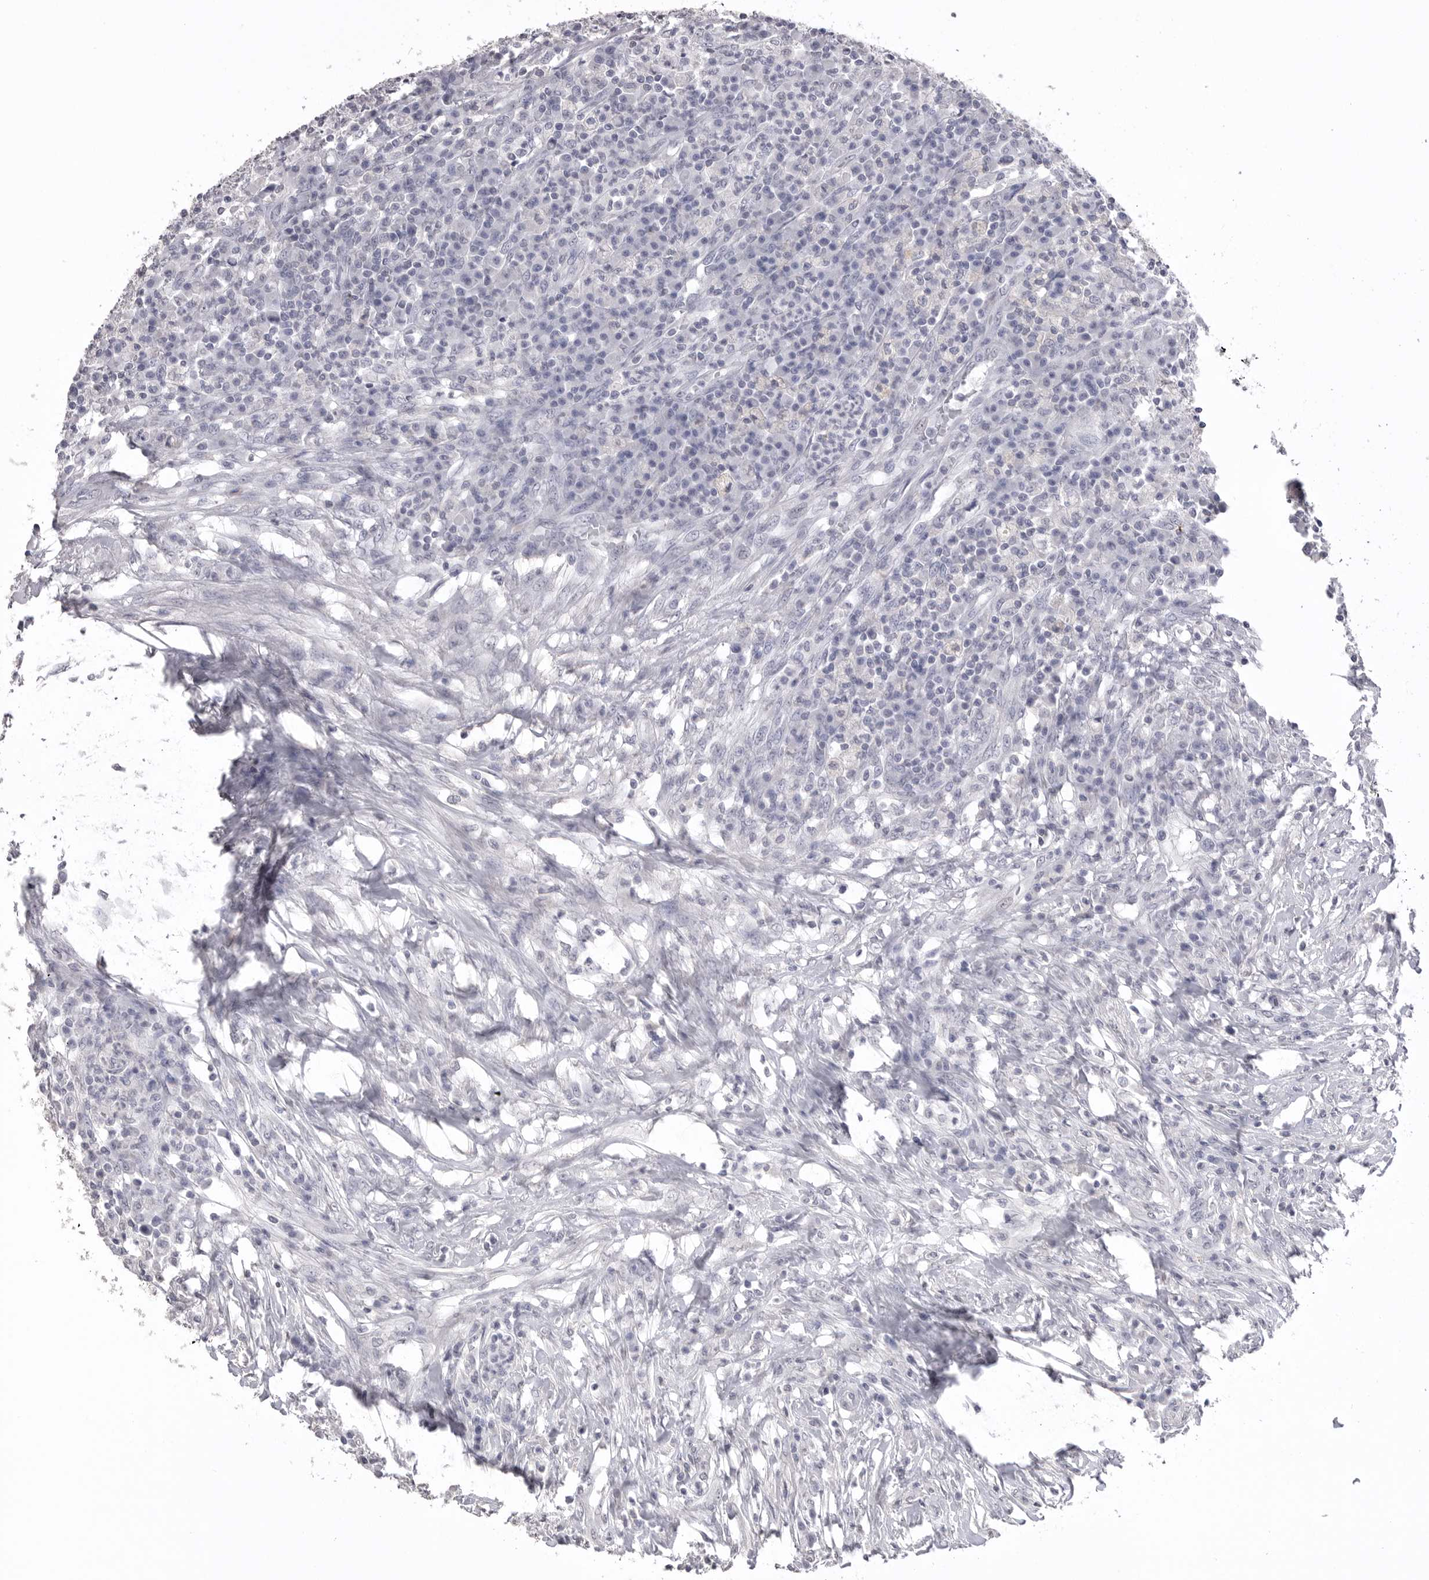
{"staining": {"intensity": "negative", "quantity": "none", "location": "none"}, "tissue": "colorectal cancer", "cell_type": "Tumor cells", "image_type": "cancer", "snomed": [{"axis": "morphology", "description": "Adenocarcinoma, NOS"}, {"axis": "topography", "description": "Colon"}], "caption": "This is a image of immunohistochemistry staining of adenocarcinoma (colorectal), which shows no staining in tumor cells.", "gene": "ICAM5", "patient": {"sex": "male", "age": 83}}